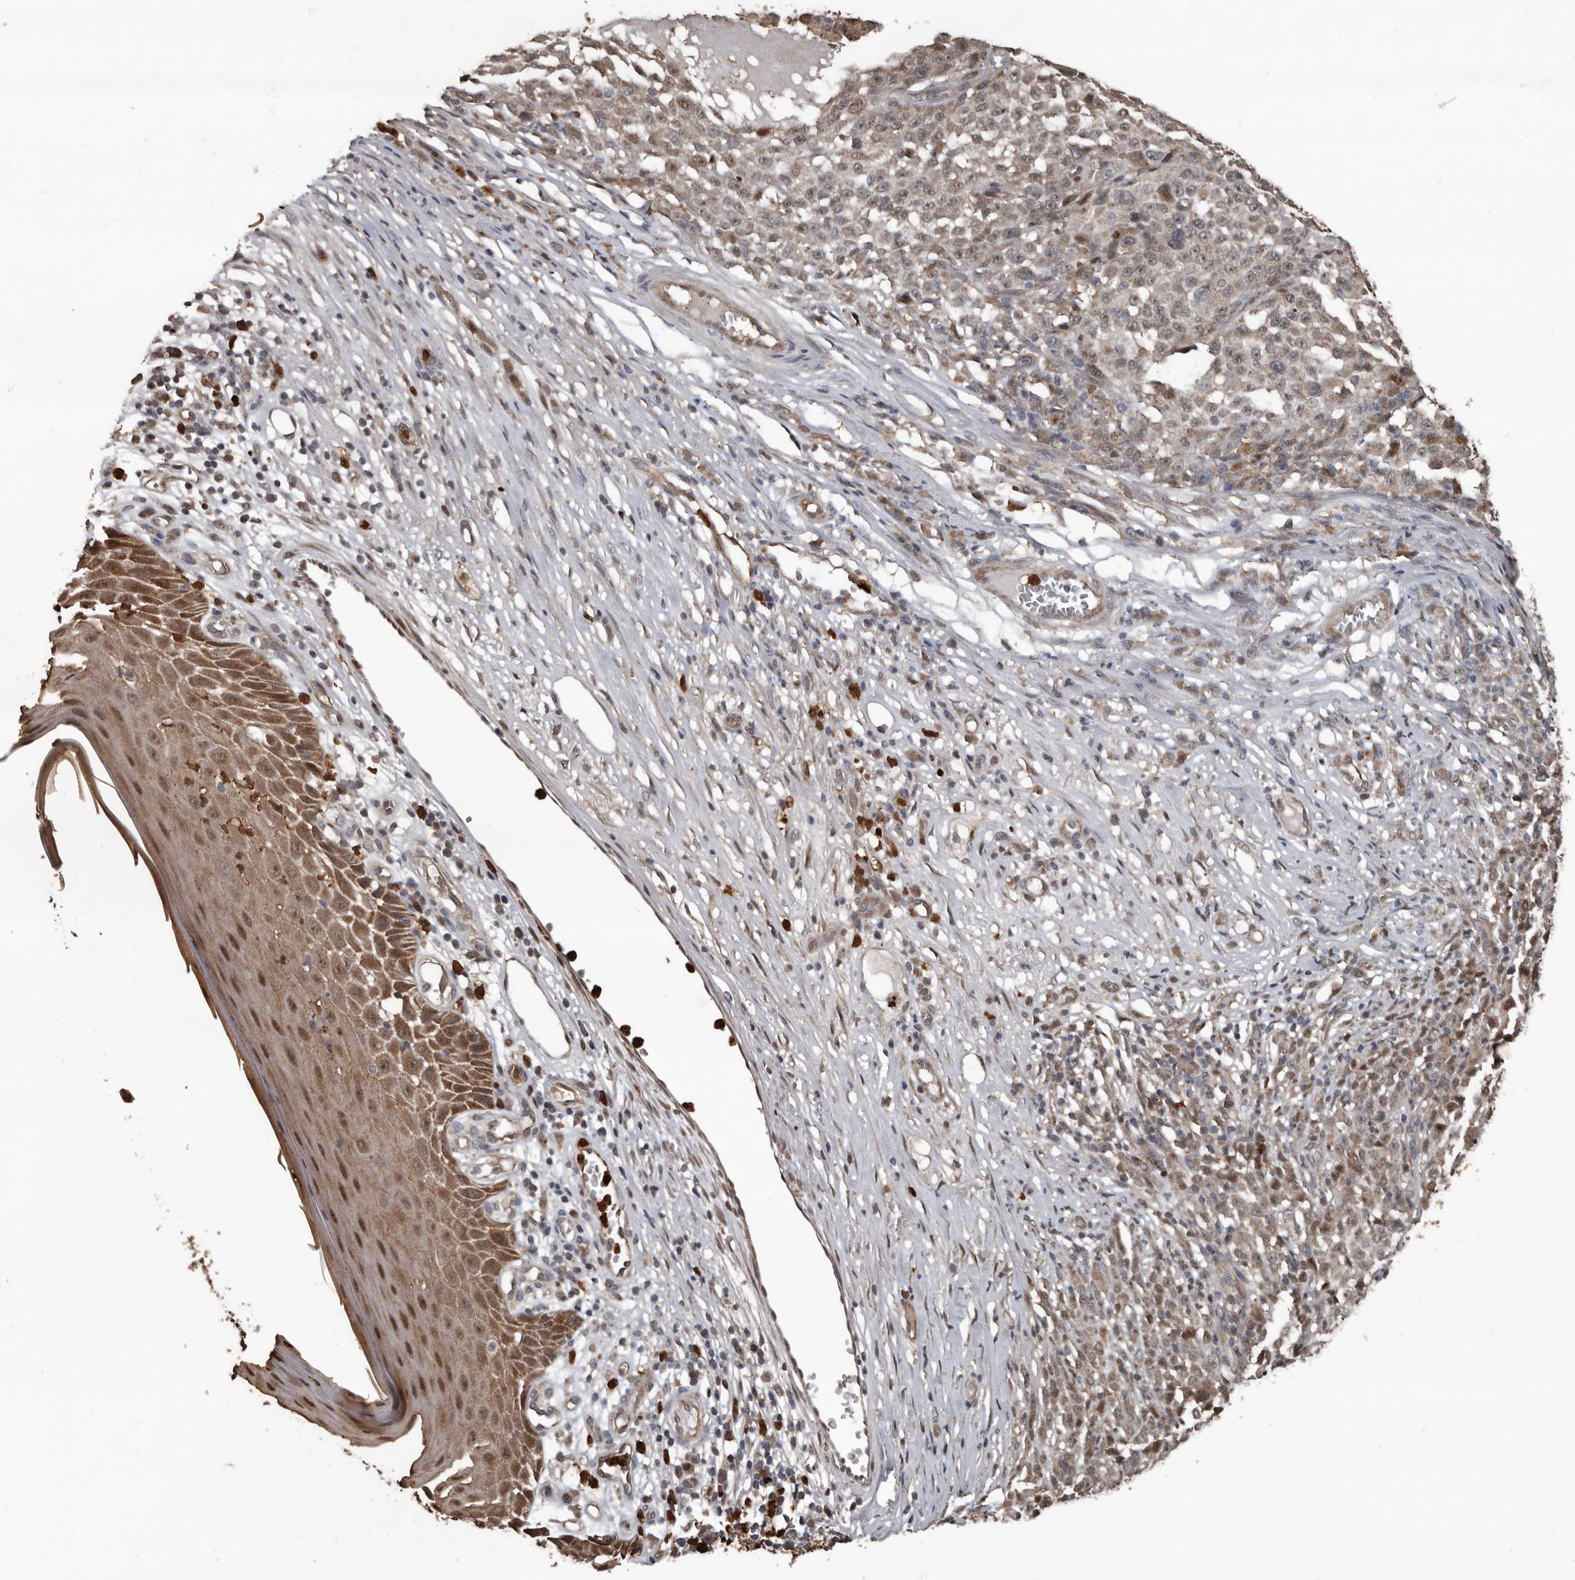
{"staining": {"intensity": "weak", "quantity": "25%-75%", "location": "cytoplasmic/membranous,nuclear"}, "tissue": "melanoma", "cell_type": "Tumor cells", "image_type": "cancer", "snomed": [{"axis": "morphology", "description": "Malignant melanoma, NOS"}, {"axis": "topography", "description": "Skin"}], "caption": "This image demonstrates IHC staining of malignant melanoma, with low weak cytoplasmic/membranous and nuclear expression in approximately 25%-75% of tumor cells.", "gene": "FSBP", "patient": {"sex": "female", "age": 82}}